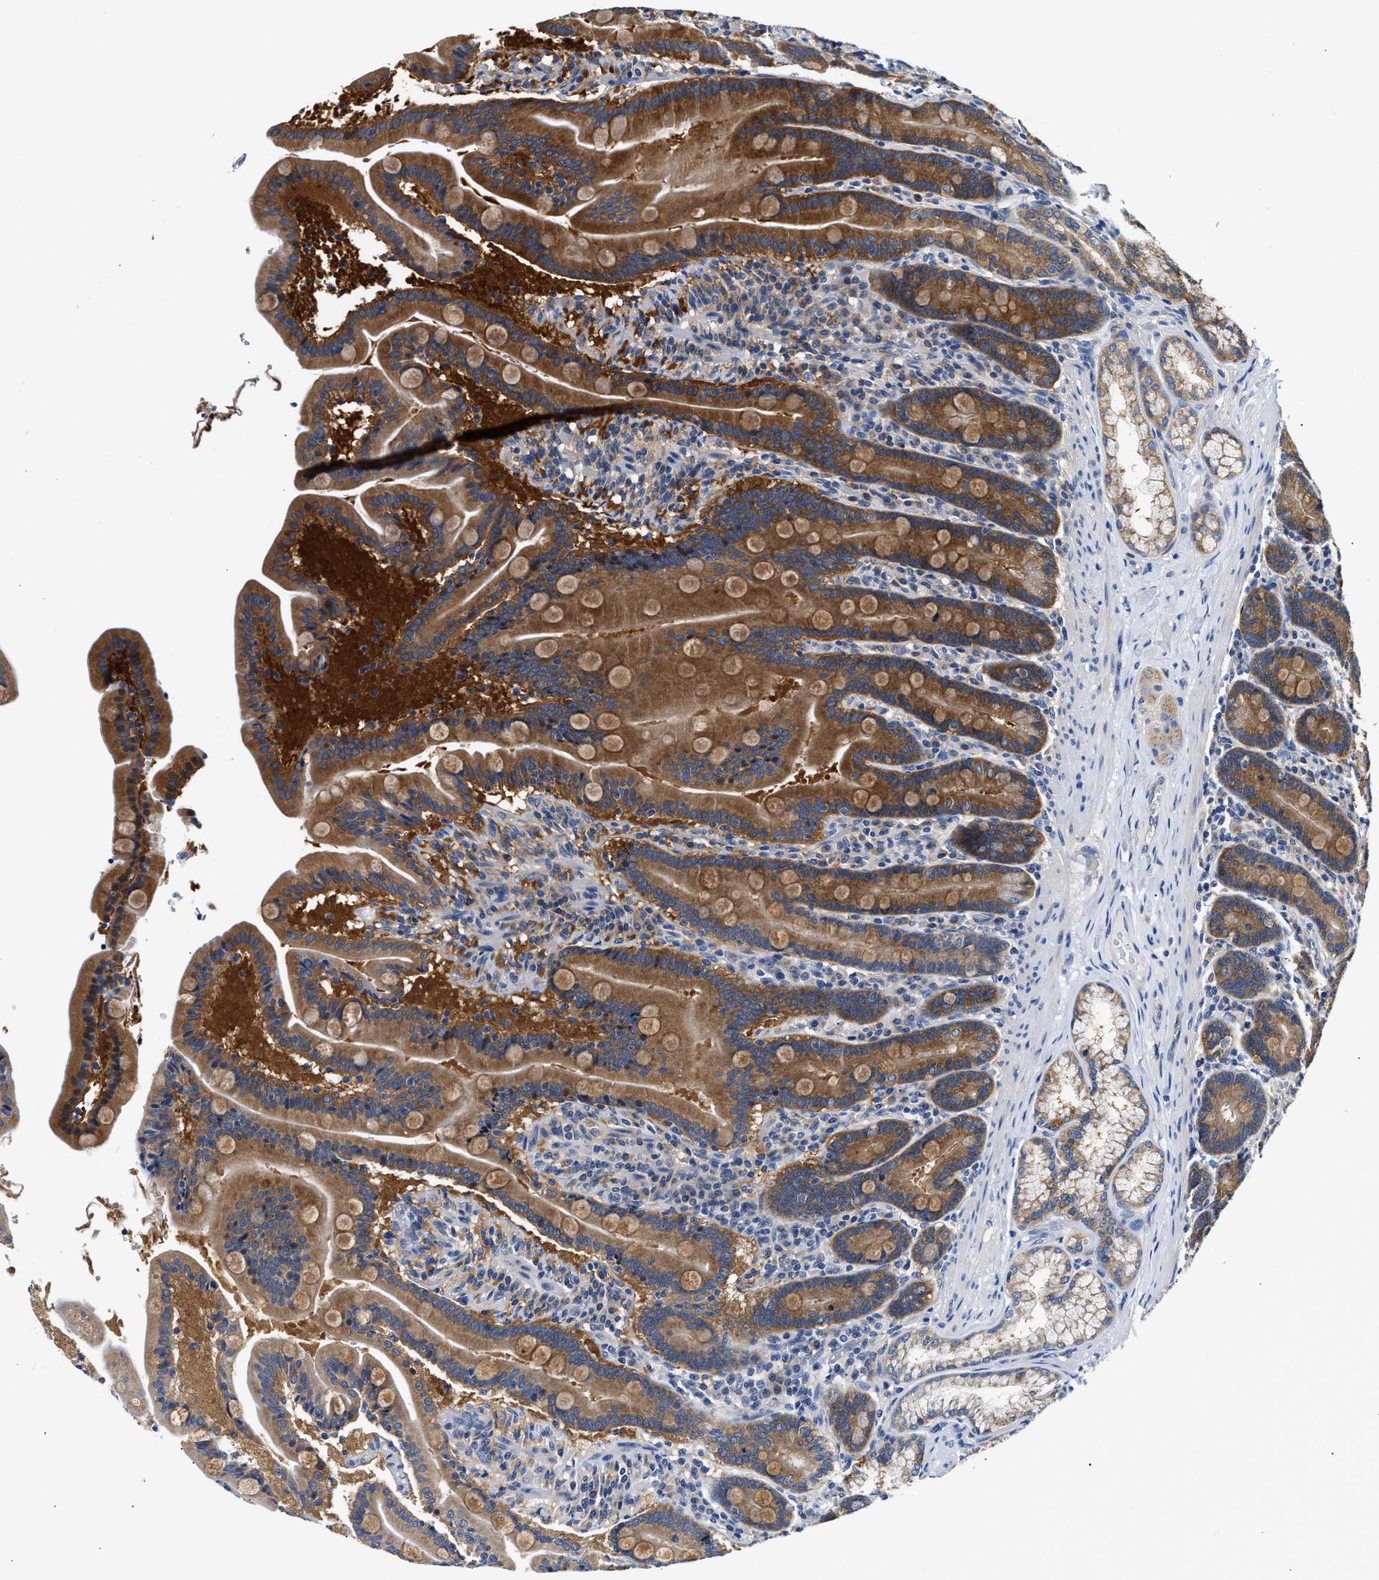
{"staining": {"intensity": "strong", "quantity": "25%-75%", "location": "cytoplasmic/membranous,nuclear"}, "tissue": "duodenum", "cell_type": "Glandular cells", "image_type": "normal", "snomed": [{"axis": "morphology", "description": "Normal tissue, NOS"}, {"axis": "topography", "description": "Duodenum"}], "caption": "Immunohistochemical staining of normal duodenum exhibits high levels of strong cytoplasmic/membranous,nuclear expression in about 25%-75% of glandular cells. The protein of interest is shown in brown color, while the nuclei are stained blue.", "gene": "FAM185A", "patient": {"sex": "male", "age": 54}}